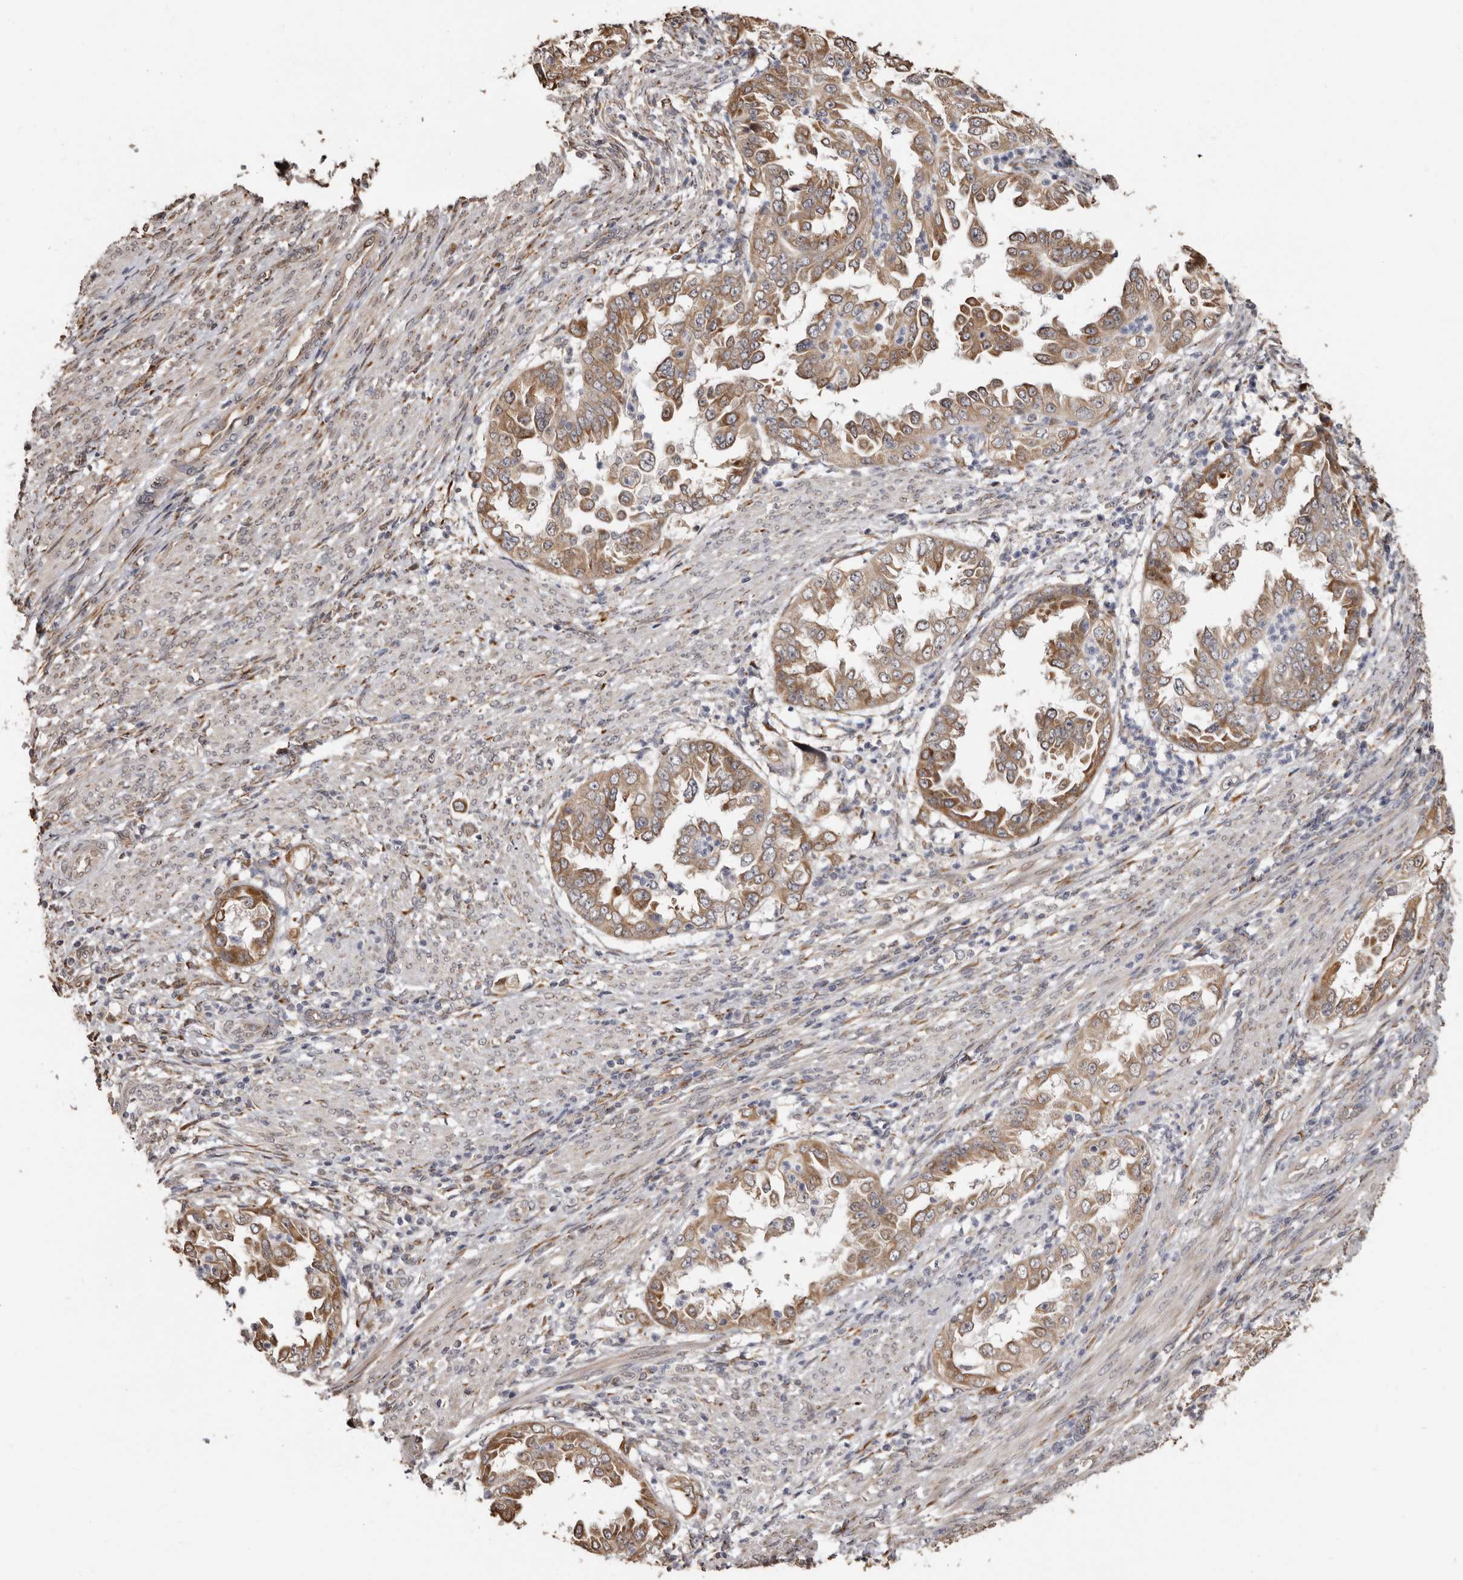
{"staining": {"intensity": "moderate", "quantity": ">75%", "location": "cytoplasmic/membranous"}, "tissue": "endometrial cancer", "cell_type": "Tumor cells", "image_type": "cancer", "snomed": [{"axis": "morphology", "description": "Adenocarcinoma, NOS"}, {"axis": "topography", "description": "Endometrium"}], "caption": "A brown stain highlights moderate cytoplasmic/membranous positivity of a protein in adenocarcinoma (endometrial) tumor cells.", "gene": "ENTREP1", "patient": {"sex": "female", "age": 85}}